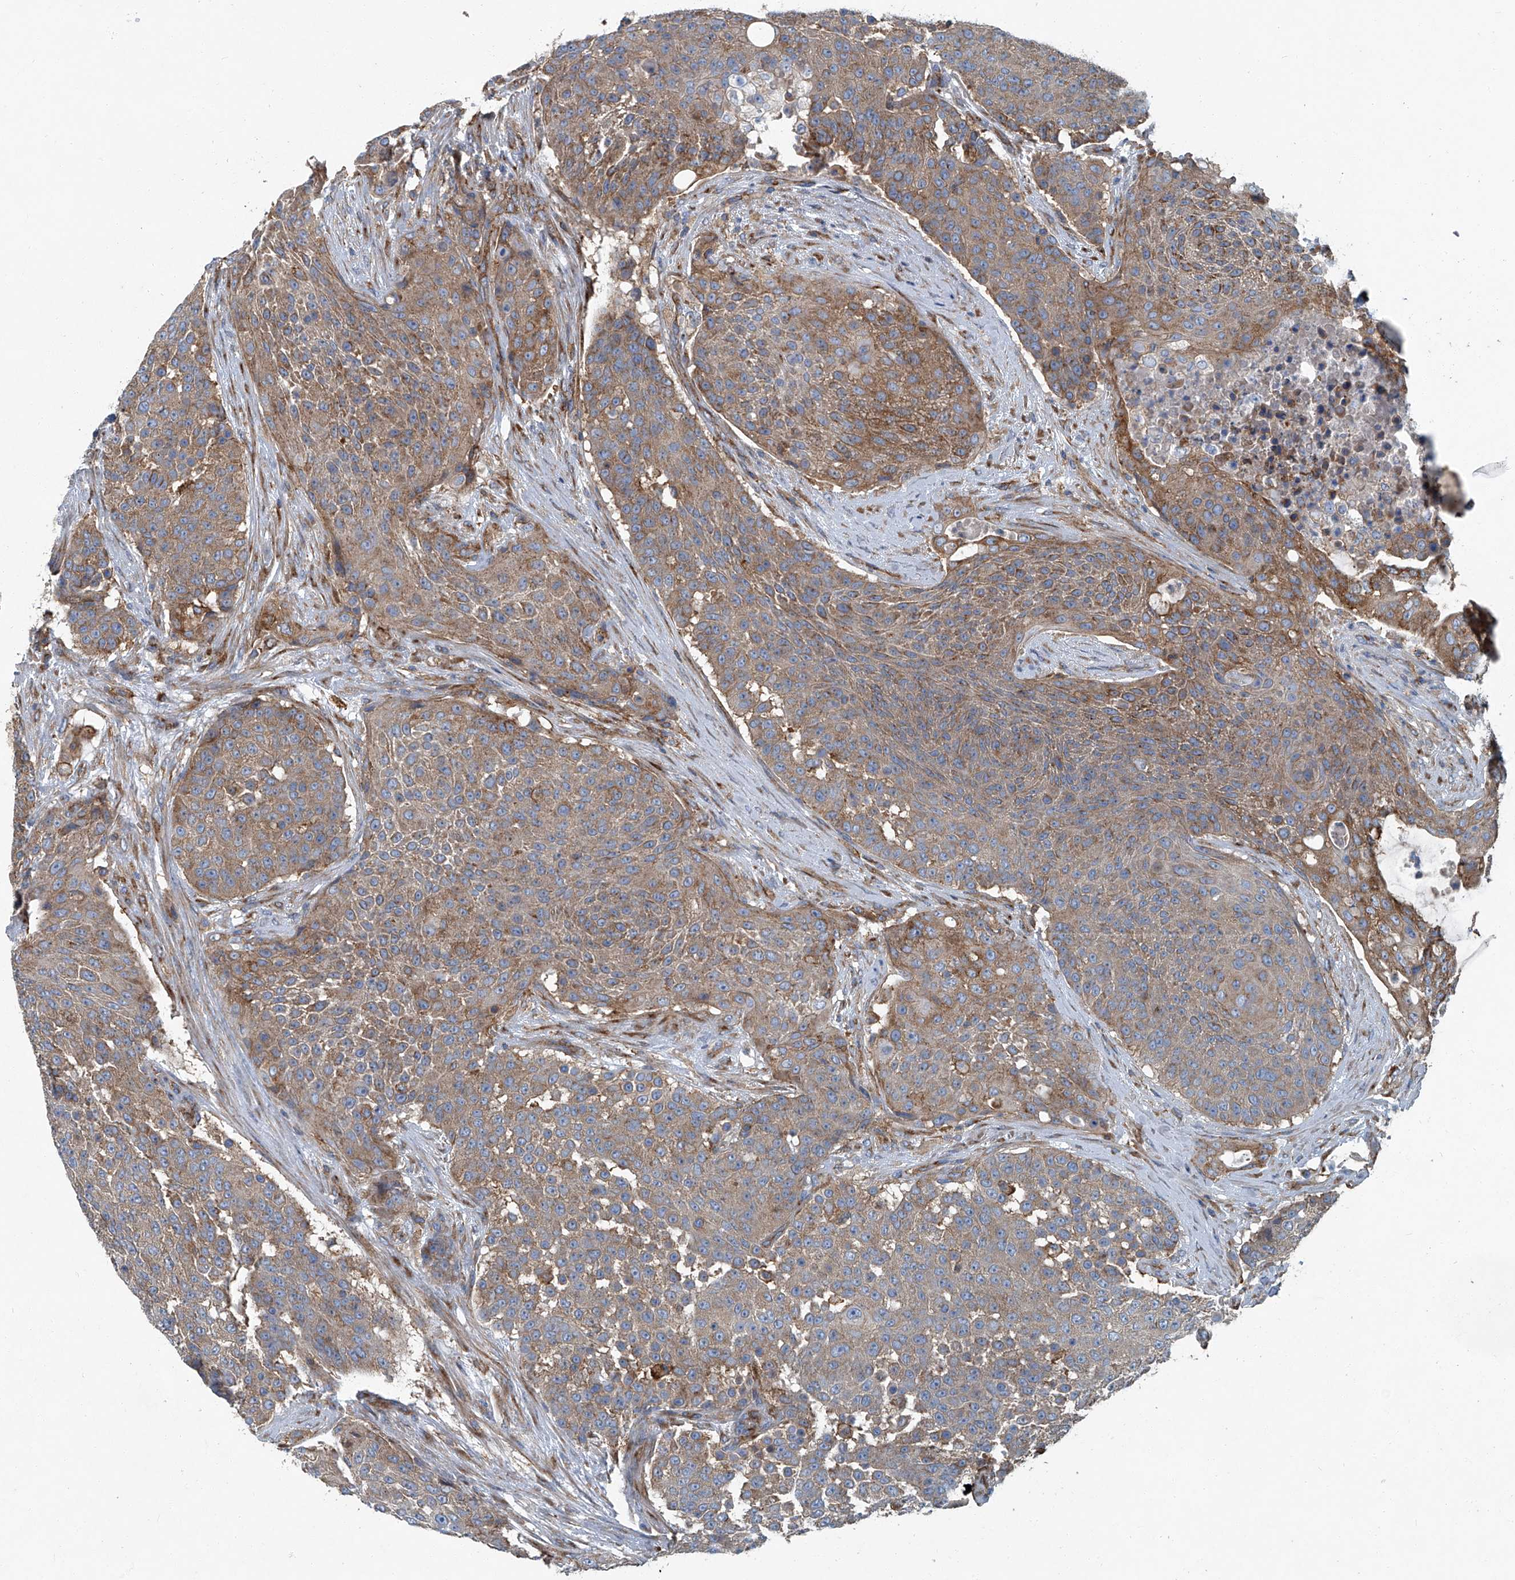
{"staining": {"intensity": "moderate", "quantity": ">75%", "location": "cytoplasmic/membranous"}, "tissue": "urothelial cancer", "cell_type": "Tumor cells", "image_type": "cancer", "snomed": [{"axis": "morphology", "description": "Urothelial carcinoma, High grade"}, {"axis": "topography", "description": "Urinary bladder"}], "caption": "The histopathology image exhibits immunohistochemical staining of urothelial cancer. There is moderate cytoplasmic/membranous positivity is appreciated in approximately >75% of tumor cells. (IHC, brightfield microscopy, high magnification).", "gene": "PIGH", "patient": {"sex": "female", "age": 63}}